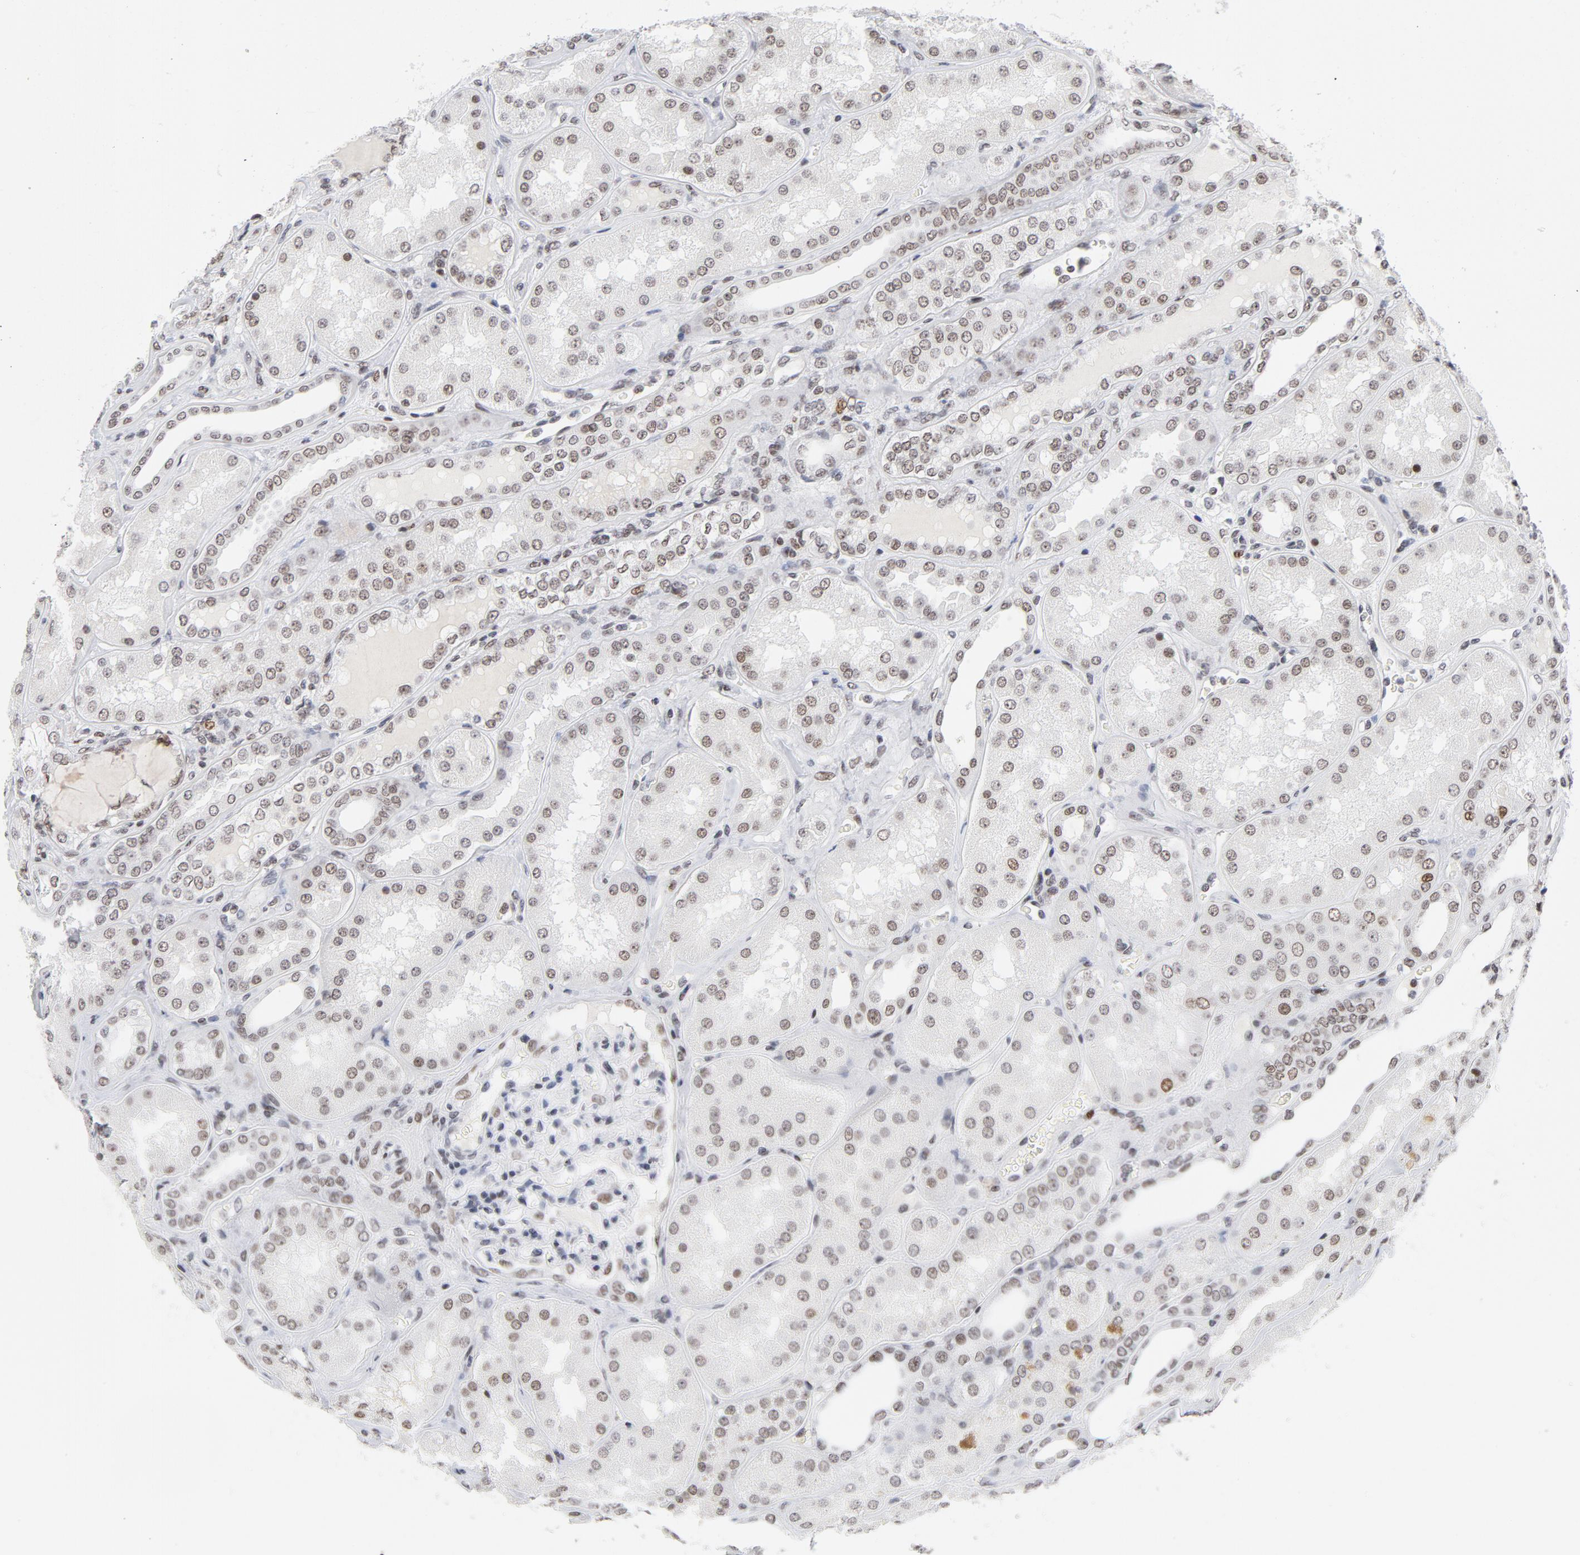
{"staining": {"intensity": "moderate", "quantity": ">75%", "location": "nuclear"}, "tissue": "kidney", "cell_type": "Cells in glomeruli", "image_type": "normal", "snomed": [{"axis": "morphology", "description": "Normal tissue, NOS"}, {"axis": "topography", "description": "Kidney"}], "caption": "Cells in glomeruli exhibit medium levels of moderate nuclear expression in about >75% of cells in benign human kidney.", "gene": "RFC4", "patient": {"sex": "female", "age": 56}}